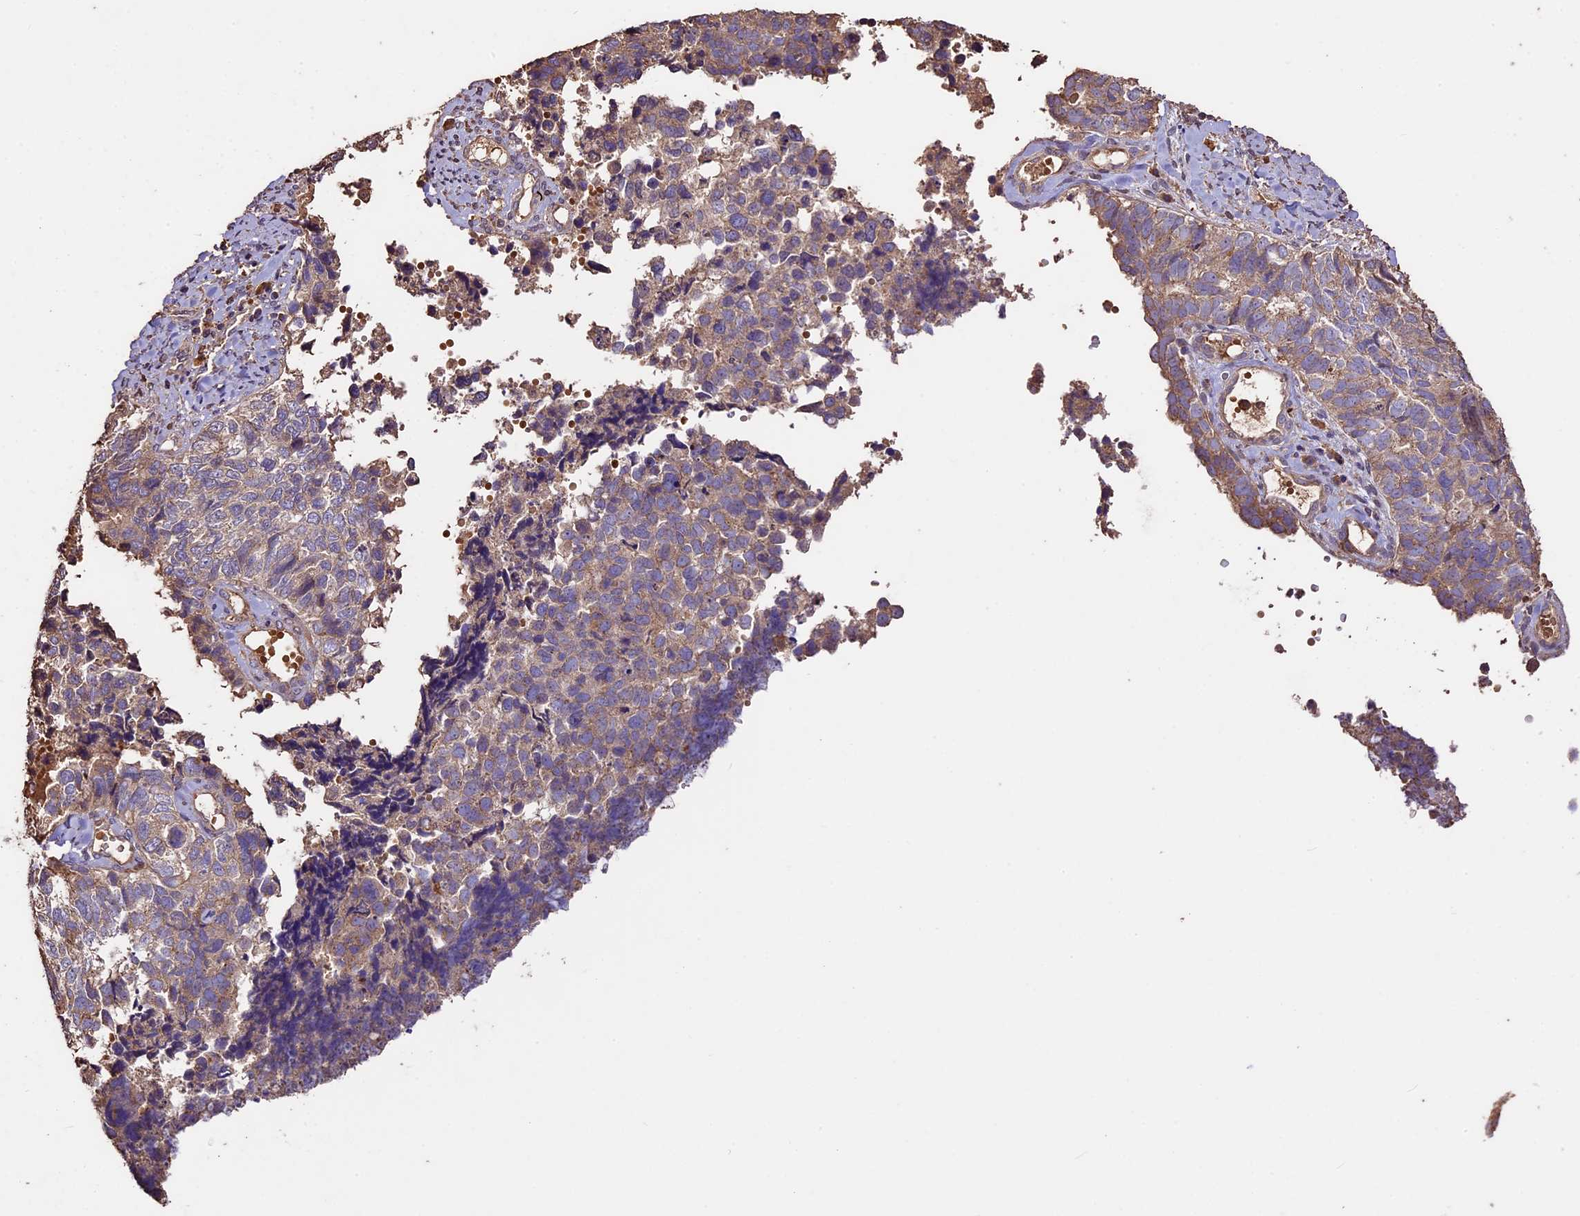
{"staining": {"intensity": "weak", "quantity": ">75%", "location": "cytoplasmic/membranous"}, "tissue": "cervical cancer", "cell_type": "Tumor cells", "image_type": "cancer", "snomed": [{"axis": "morphology", "description": "Squamous cell carcinoma, NOS"}, {"axis": "topography", "description": "Cervix"}], "caption": "Brown immunohistochemical staining in human cervical squamous cell carcinoma reveals weak cytoplasmic/membranous expression in approximately >75% of tumor cells.", "gene": "CRLF1", "patient": {"sex": "female", "age": 63}}